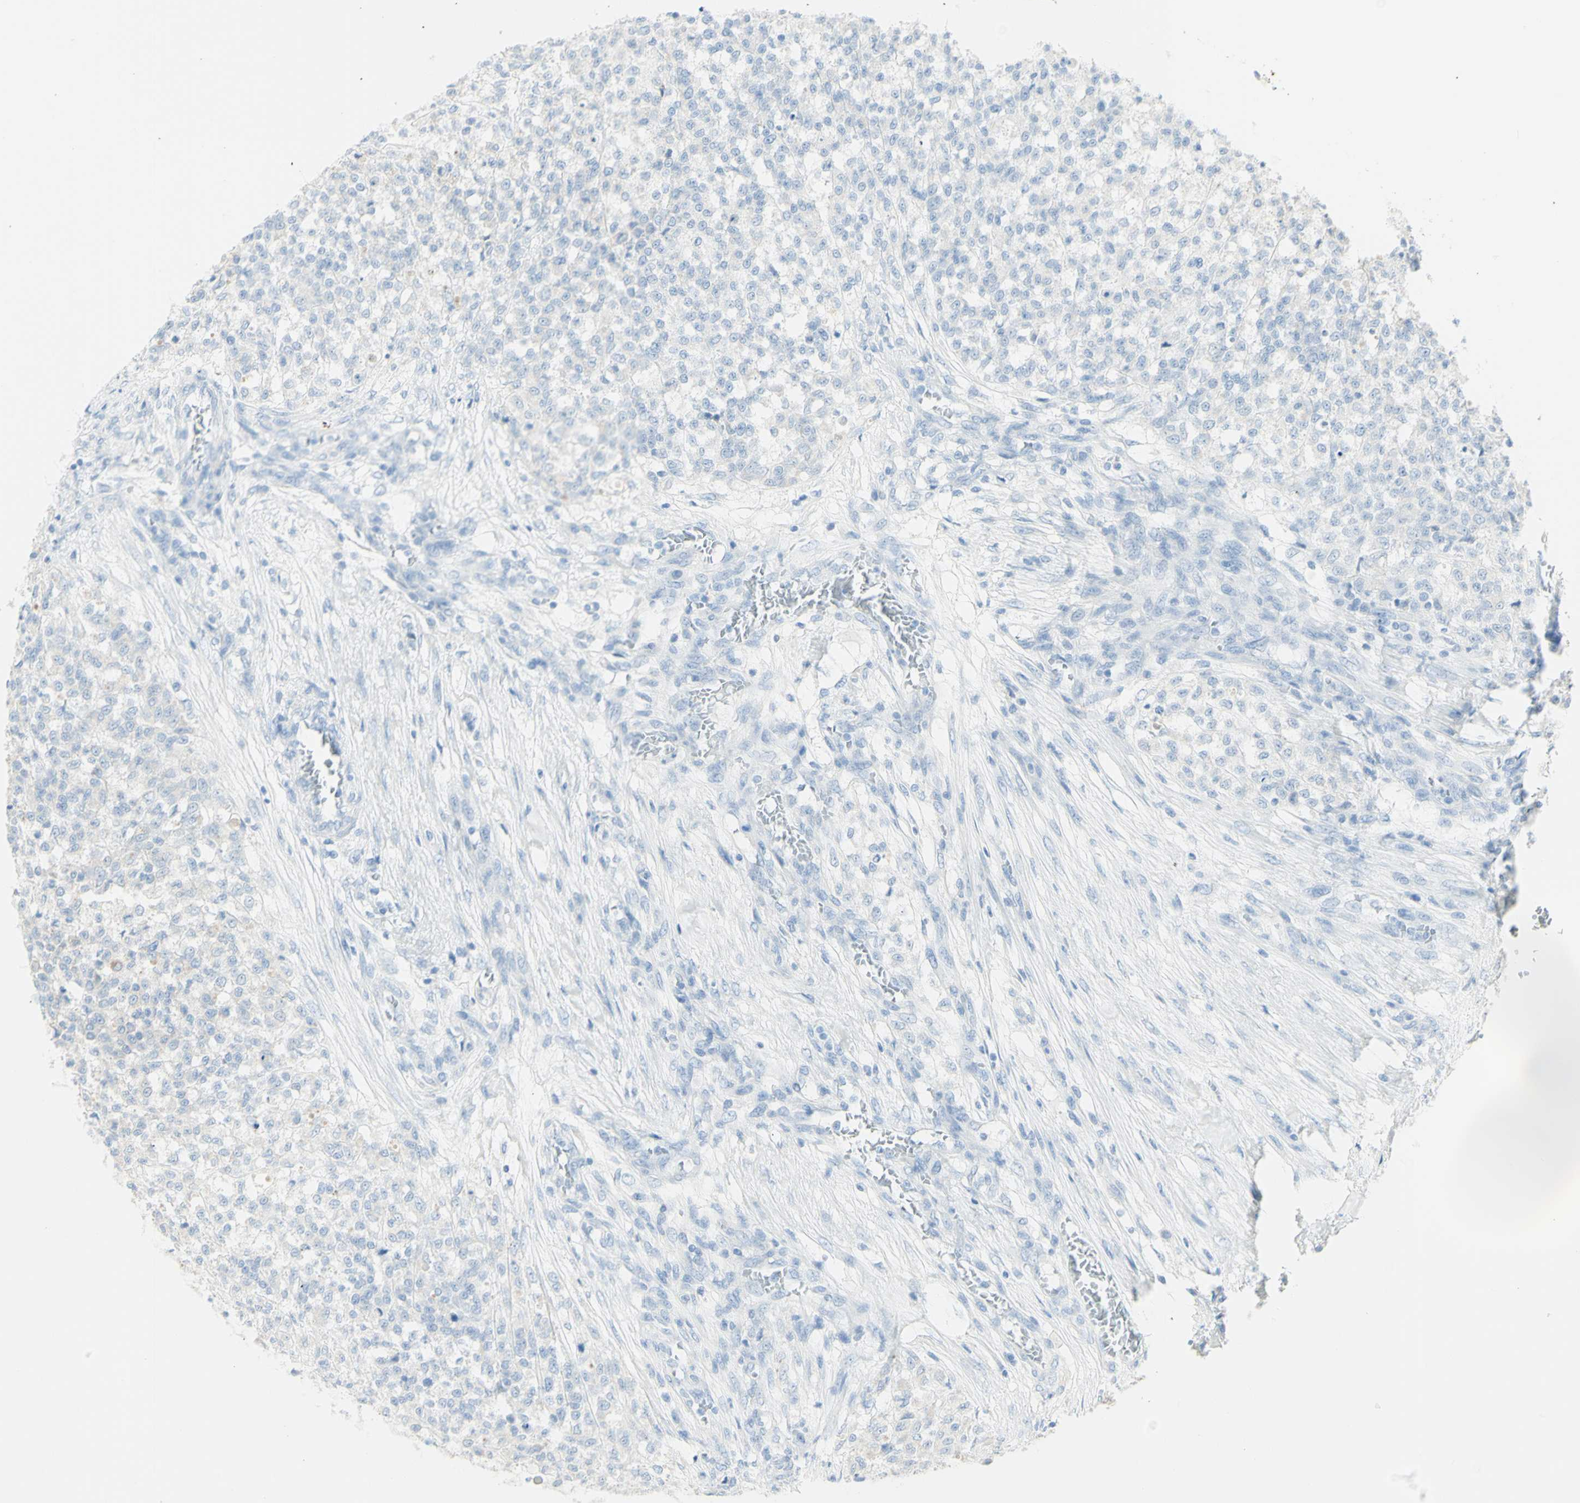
{"staining": {"intensity": "negative", "quantity": "none", "location": "none"}, "tissue": "testis cancer", "cell_type": "Tumor cells", "image_type": "cancer", "snomed": [{"axis": "morphology", "description": "Seminoma, NOS"}, {"axis": "topography", "description": "Testis"}], "caption": "High magnification brightfield microscopy of testis cancer stained with DAB (3,3'-diaminobenzidine) (brown) and counterstained with hematoxylin (blue): tumor cells show no significant expression.", "gene": "LETM1", "patient": {"sex": "male", "age": 59}}